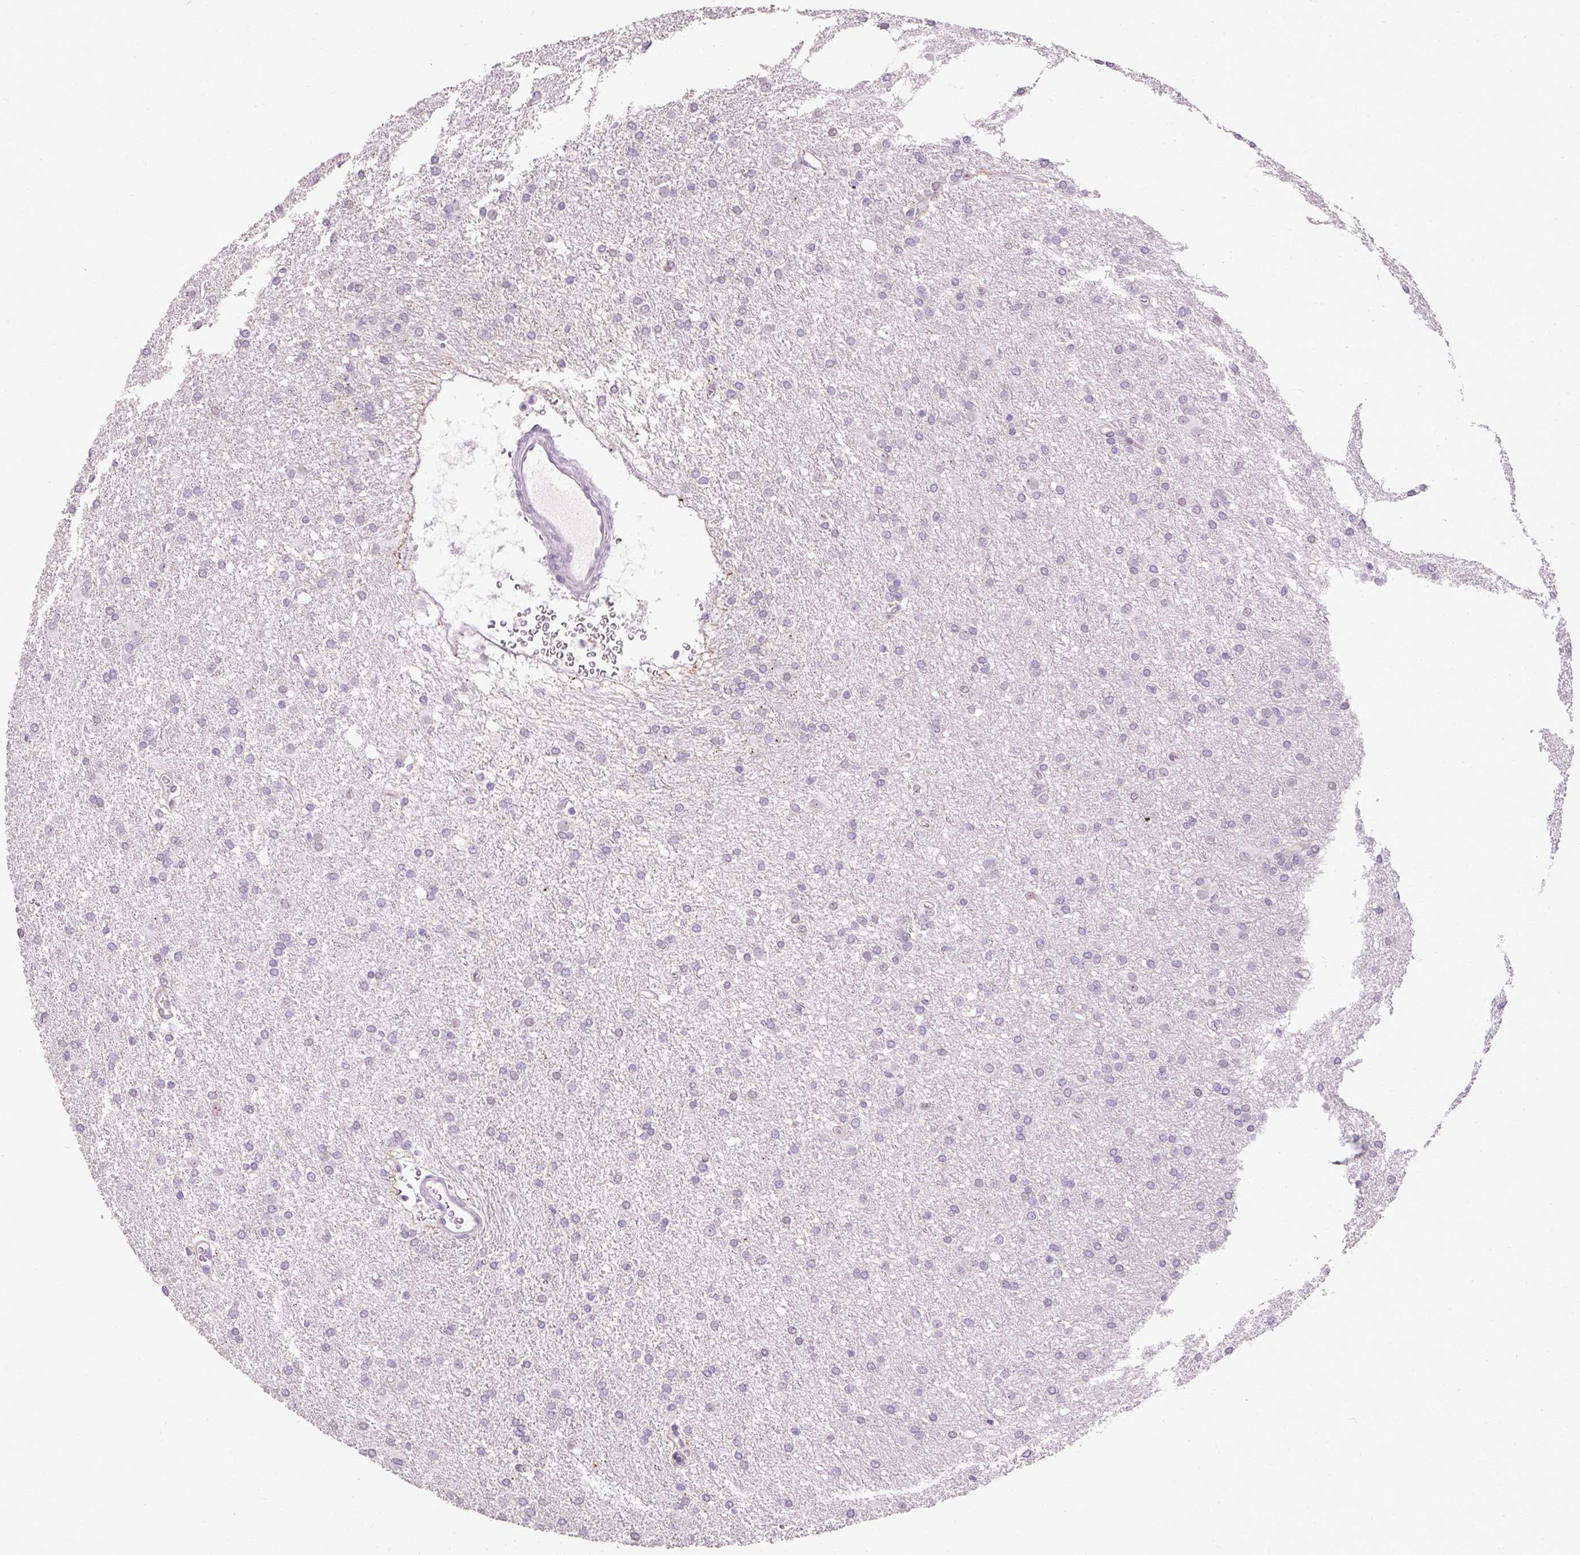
{"staining": {"intensity": "moderate", "quantity": "<25%", "location": "nuclear"}, "tissue": "glioma", "cell_type": "Tumor cells", "image_type": "cancer", "snomed": [{"axis": "morphology", "description": "Glioma, malignant, High grade"}, {"axis": "topography", "description": "Brain"}], "caption": "Immunohistochemistry of malignant glioma (high-grade) shows low levels of moderate nuclear staining in approximately <25% of tumor cells.", "gene": "ARHGEF18", "patient": {"sex": "female", "age": 50}}